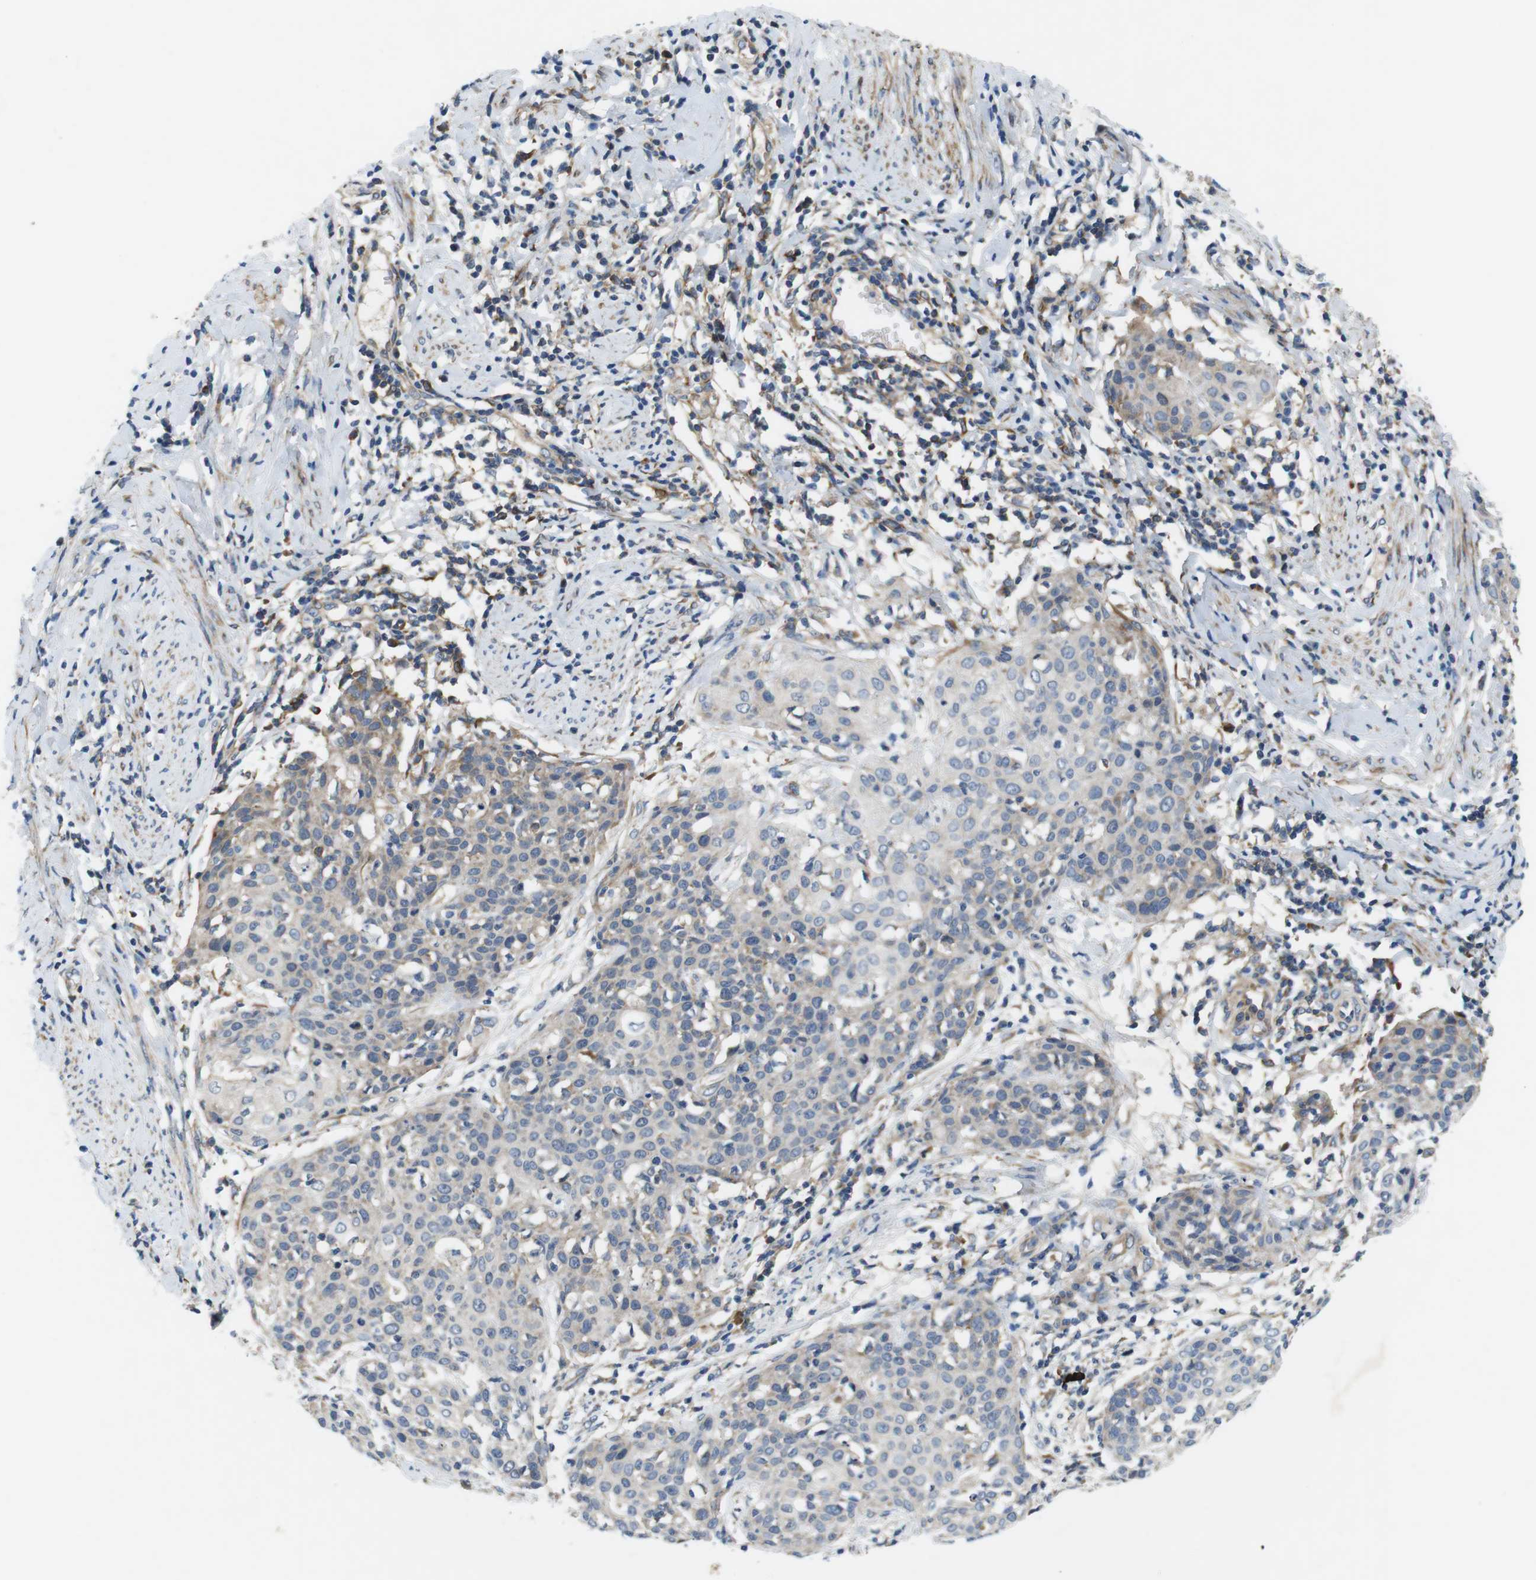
{"staining": {"intensity": "weak", "quantity": "<25%", "location": "cytoplasmic/membranous"}, "tissue": "cervical cancer", "cell_type": "Tumor cells", "image_type": "cancer", "snomed": [{"axis": "morphology", "description": "Squamous cell carcinoma, NOS"}, {"axis": "topography", "description": "Cervix"}], "caption": "There is no significant staining in tumor cells of squamous cell carcinoma (cervical).", "gene": "DCLK1", "patient": {"sex": "female", "age": 38}}